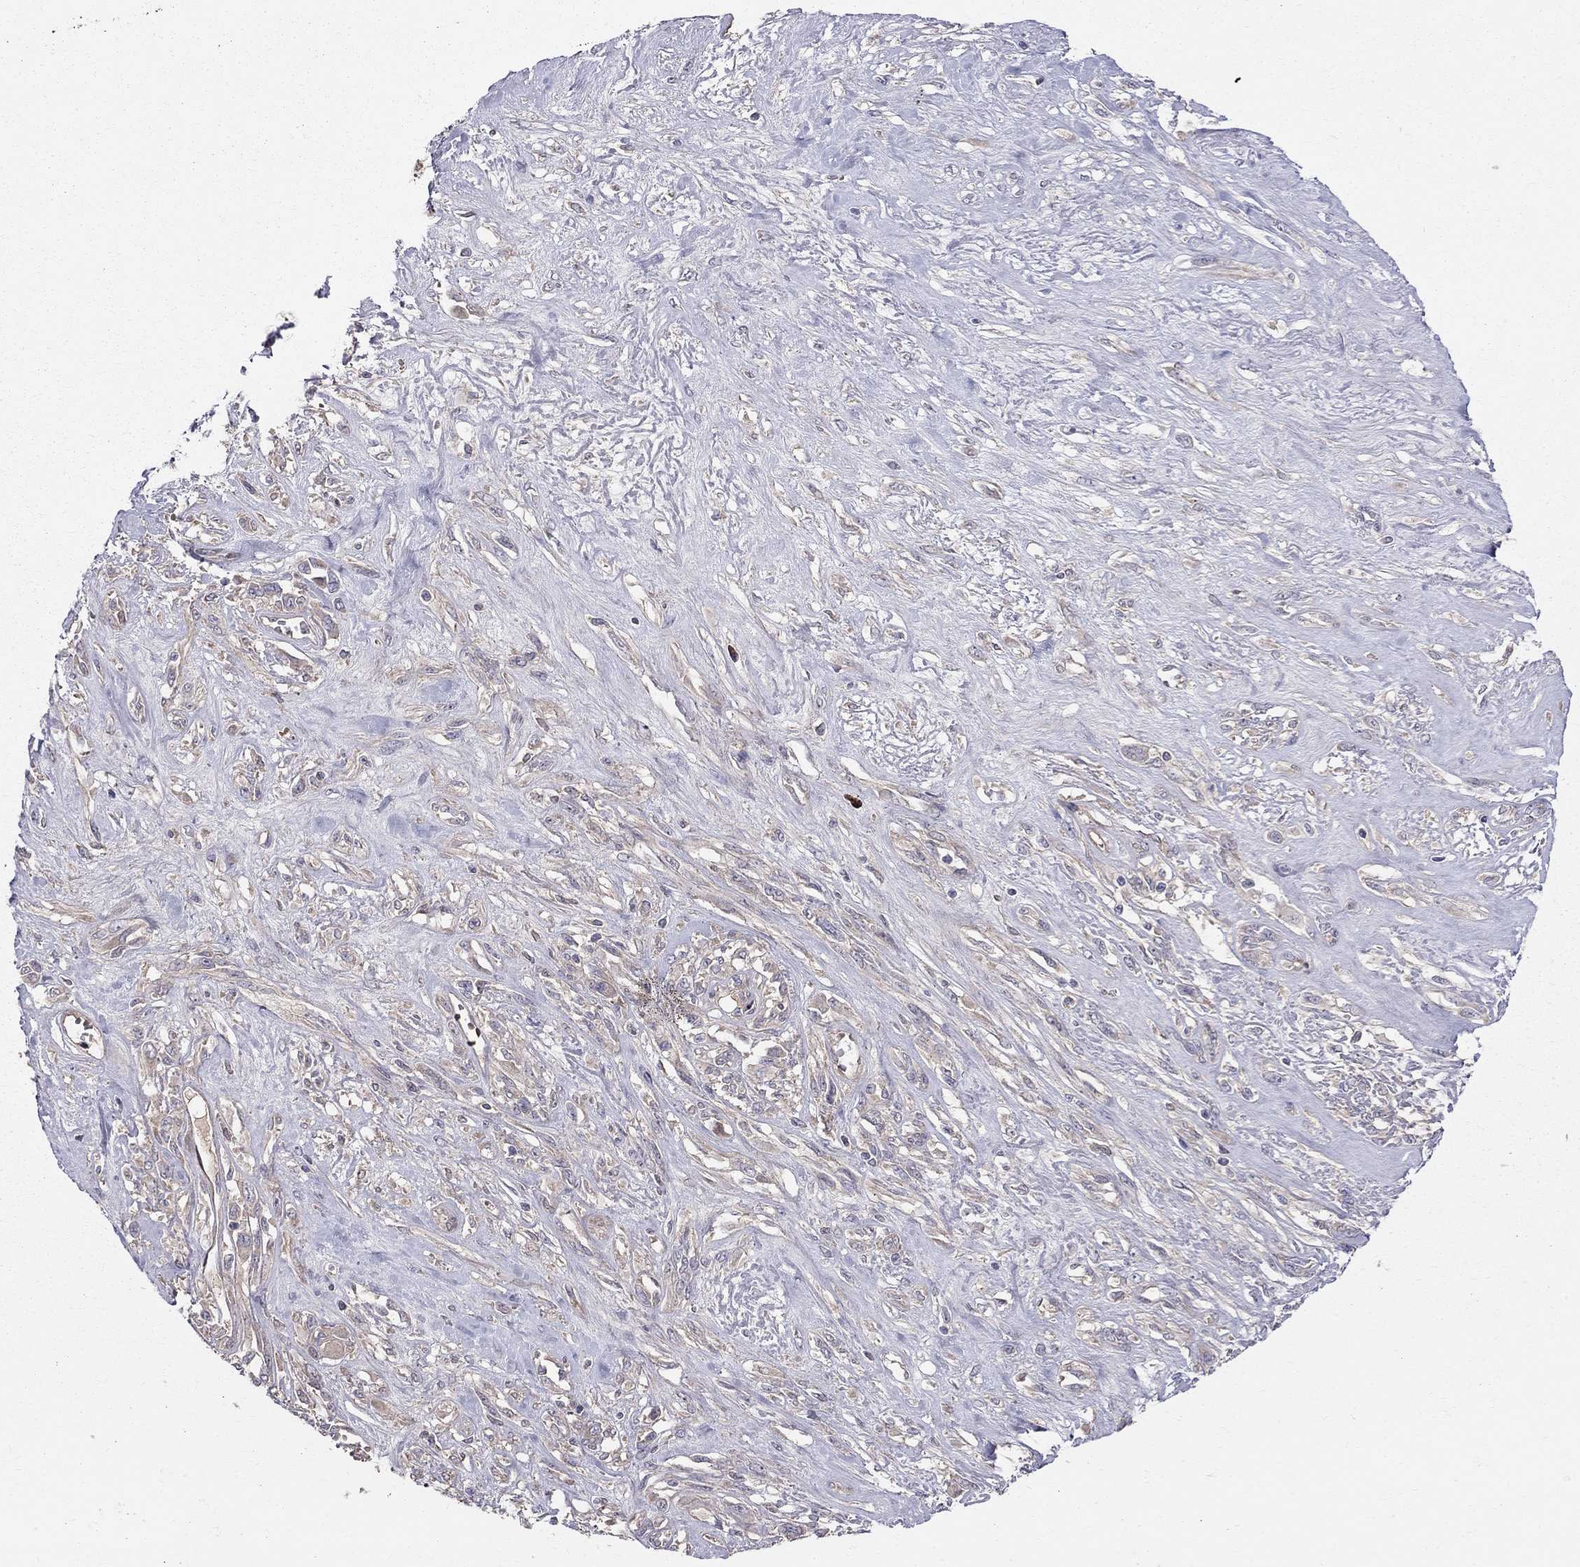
{"staining": {"intensity": "negative", "quantity": "none", "location": "none"}, "tissue": "melanoma", "cell_type": "Tumor cells", "image_type": "cancer", "snomed": [{"axis": "morphology", "description": "Malignant melanoma, NOS"}, {"axis": "topography", "description": "Skin"}], "caption": "High power microscopy image of an IHC histopathology image of malignant melanoma, revealing no significant expression in tumor cells. (DAB immunohistochemistry visualized using brightfield microscopy, high magnification).", "gene": "PIK3CG", "patient": {"sex": "female", "age": 91}}